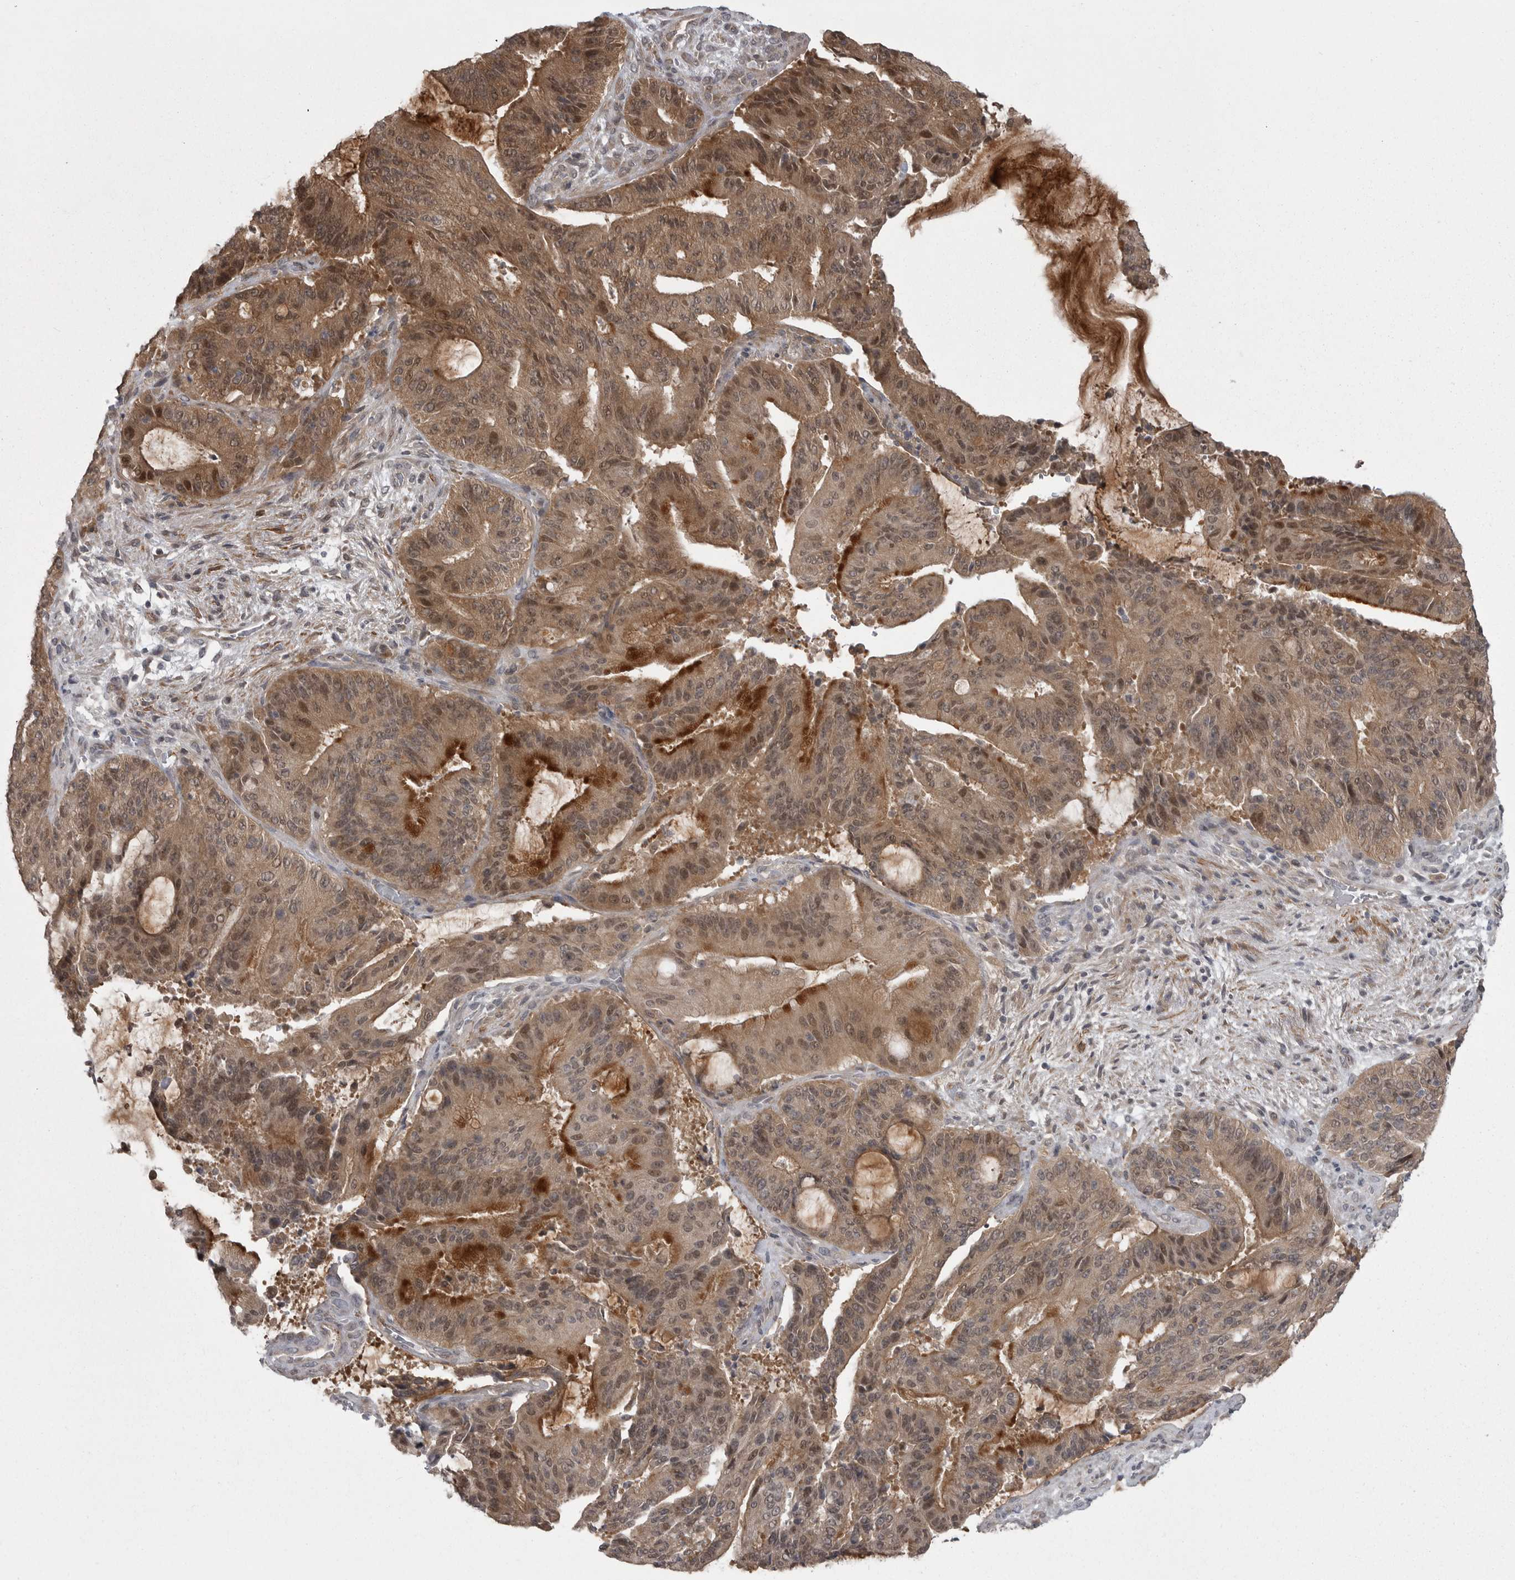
{"staining": {"intensity": "moderate", "quantity": ">75%", "location": "cytoplasmic/membranous,nuclear"}, "tissue": "liver cancer", "cell_type": "Tumor cells", "image_type": "cancer", "snomed": [{"axis": "morphology", "description": "Normal tissue, NOS"}, {"axis": "morphology", "description": "Cholangiocarcinoma"}, {"axis": "topography", "description": "Liver"}, {"axis": "topography", "description": "Peripheral nerve tissue"}], "caption": "Immunohistochemical staining of liver cancer demonstrates medium levels of moderate cytoplasmic/membranous and nuclear staining in approximately >75% of tumor cells.", "gene": "PPP1R9A", "patient": {"sex": "female", "age": 73}}